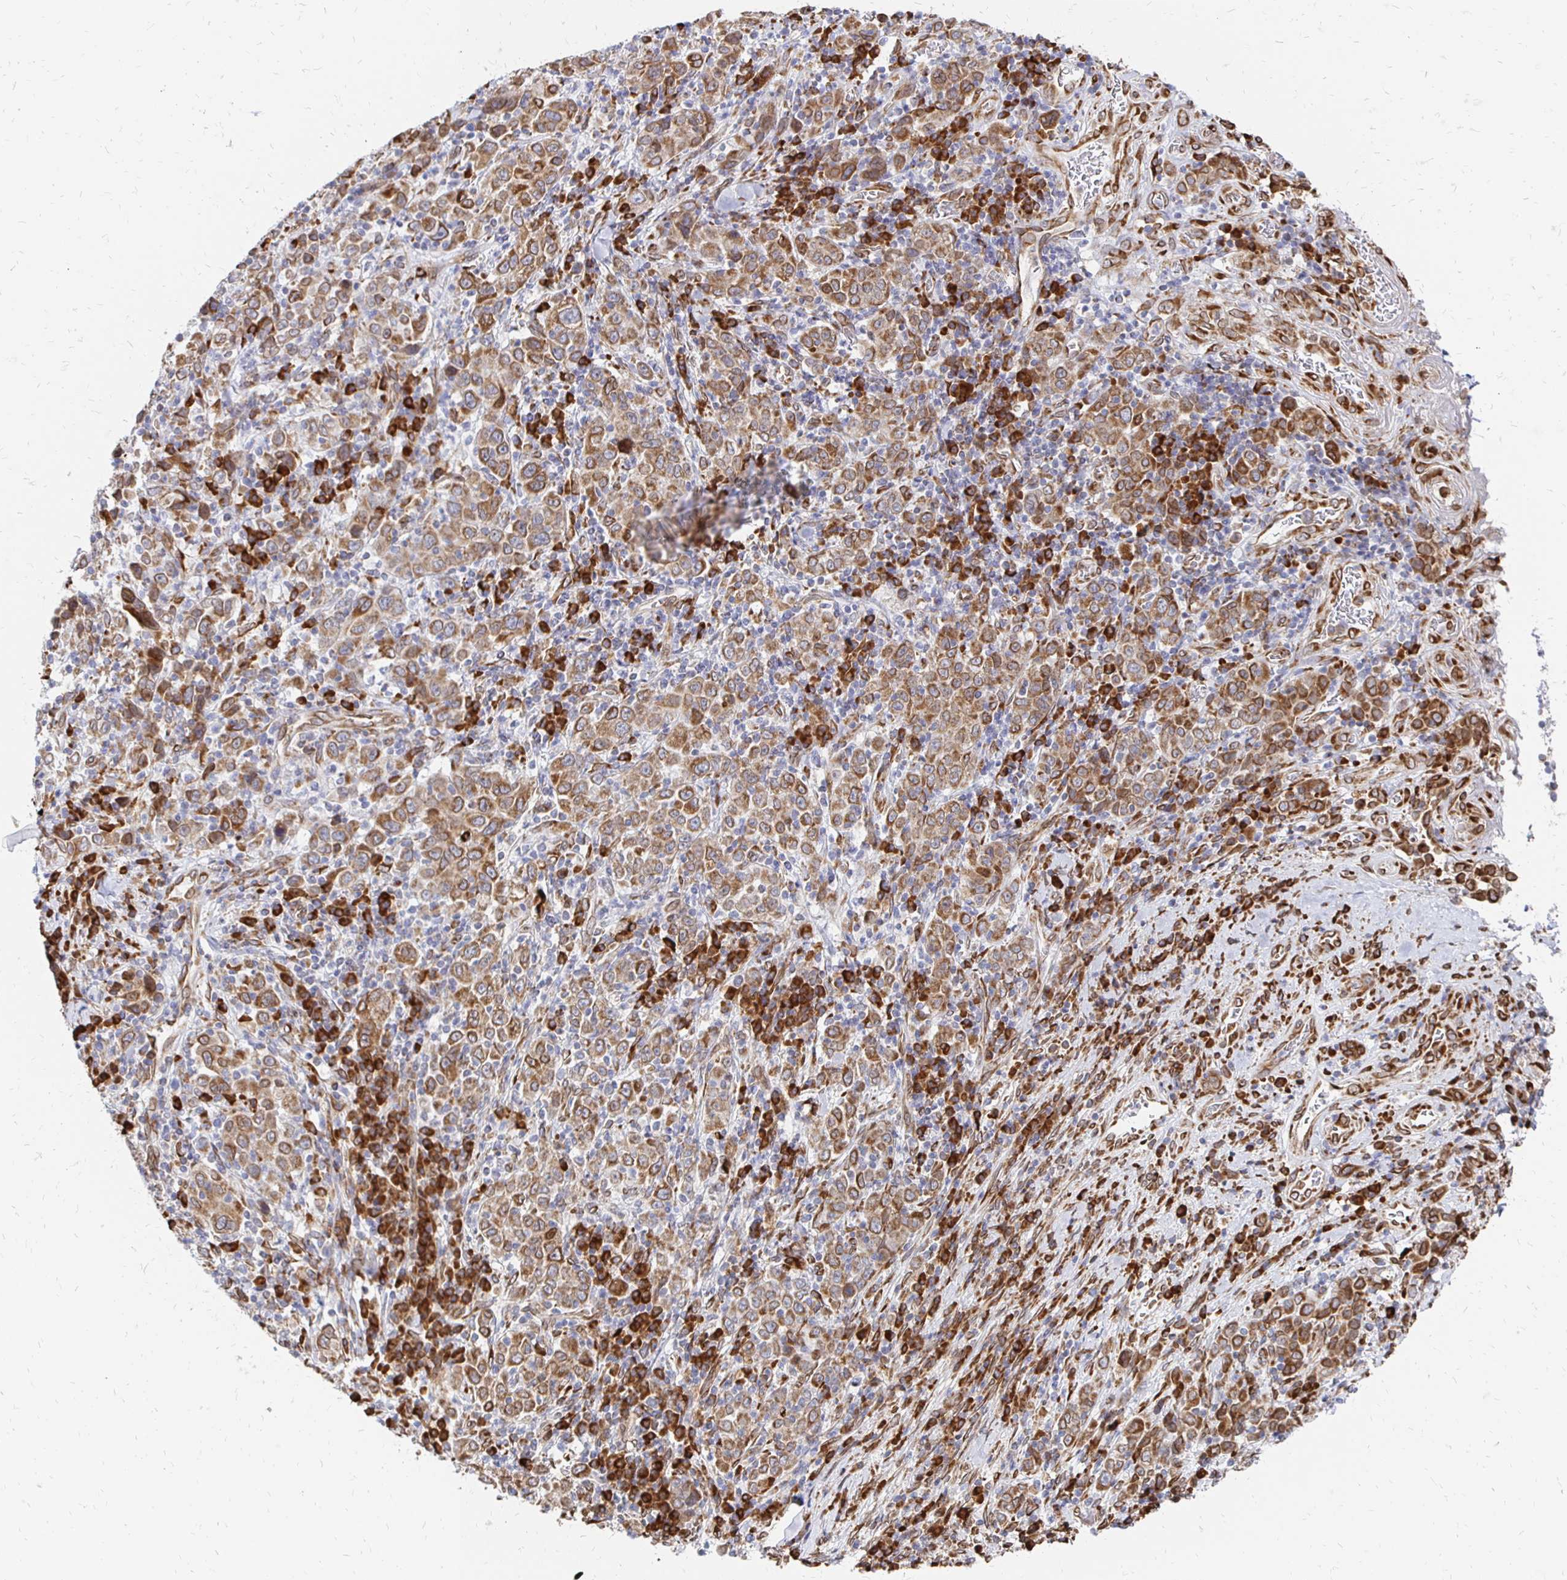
{"staining": {"intensity": "moderate", "quantity": ">75%", "location": "cytoplasmic/membranous,nuclear"}, "tissue": "stomach cancer", "cell_type": "Tumor cells", "image_type": "cancer", "snomed": [{"axis": "morphology", "description": "Normal tissue, NOS"}, {"axis": "morphology", "description": "Adenocarcinoma, NOS"}, {"axis": "topography", "description": "Stomach, upper"}, {"axis": "topography", "description": "Stomach"}], "caption": "A photomicrograph of human stomach cancer (adenocarcinoma) stained for a protein reveals moderate cytoplasmic/membranous and nuclear brown staining in tumor cells.", "gene": "PELI3", "patient": {"sex": "male", "age": 59}}